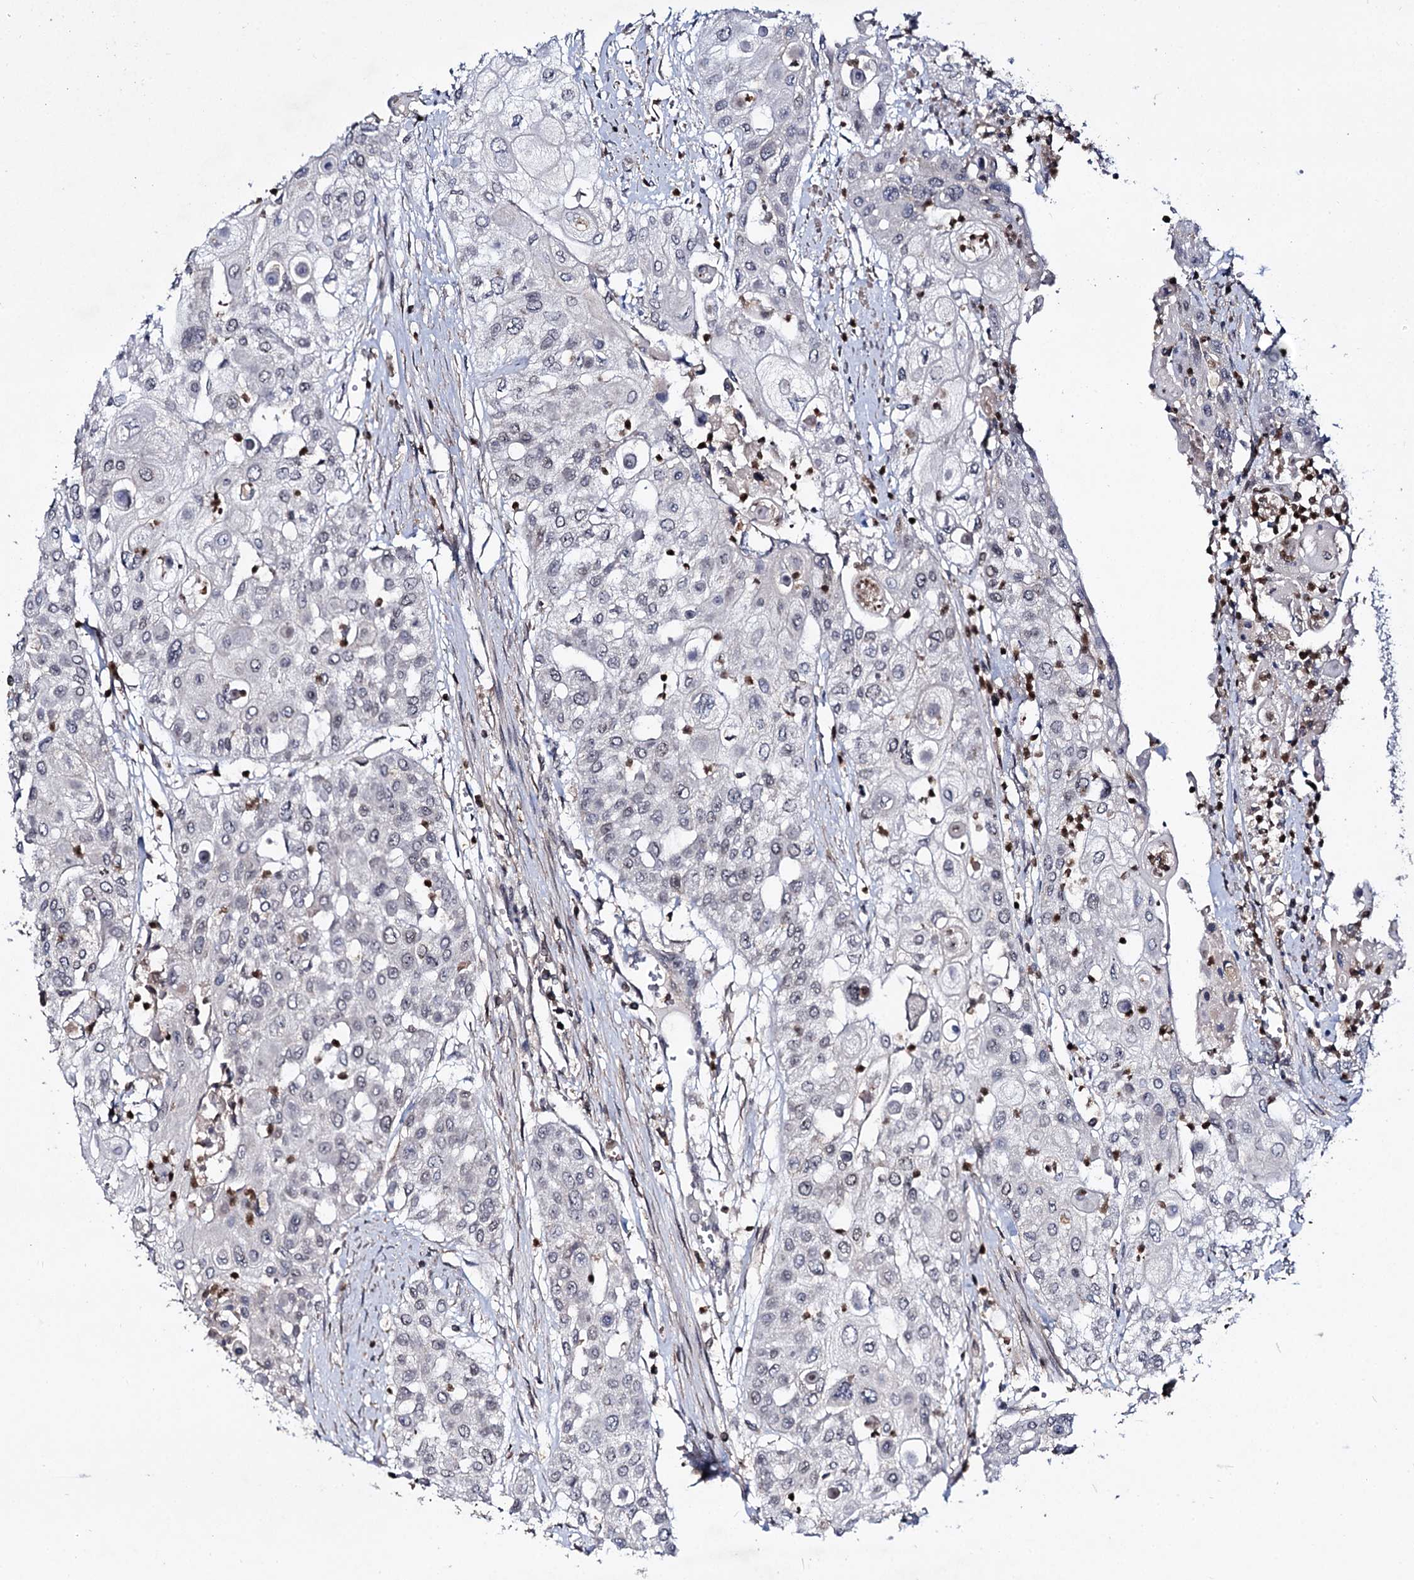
{"staining": {"intensity": "negative", "quantity": "none", "location": "none"}, "tissue": "urothelial cancer", "cell_type": "Tumor cells", "image_type": "cancer", "snomed": [{"axis": "morphology", "description": "Urothelial carcinoma, High grade"}, {"axis": "topography", "description": "Urinary bladder"}], "caption": "A micrograph of human urothelial carcinoma (high-grade) is negative for staining in tumor cells.", "gene": "SMCHD1", "patient": {"sex": "female", "age": 79}}